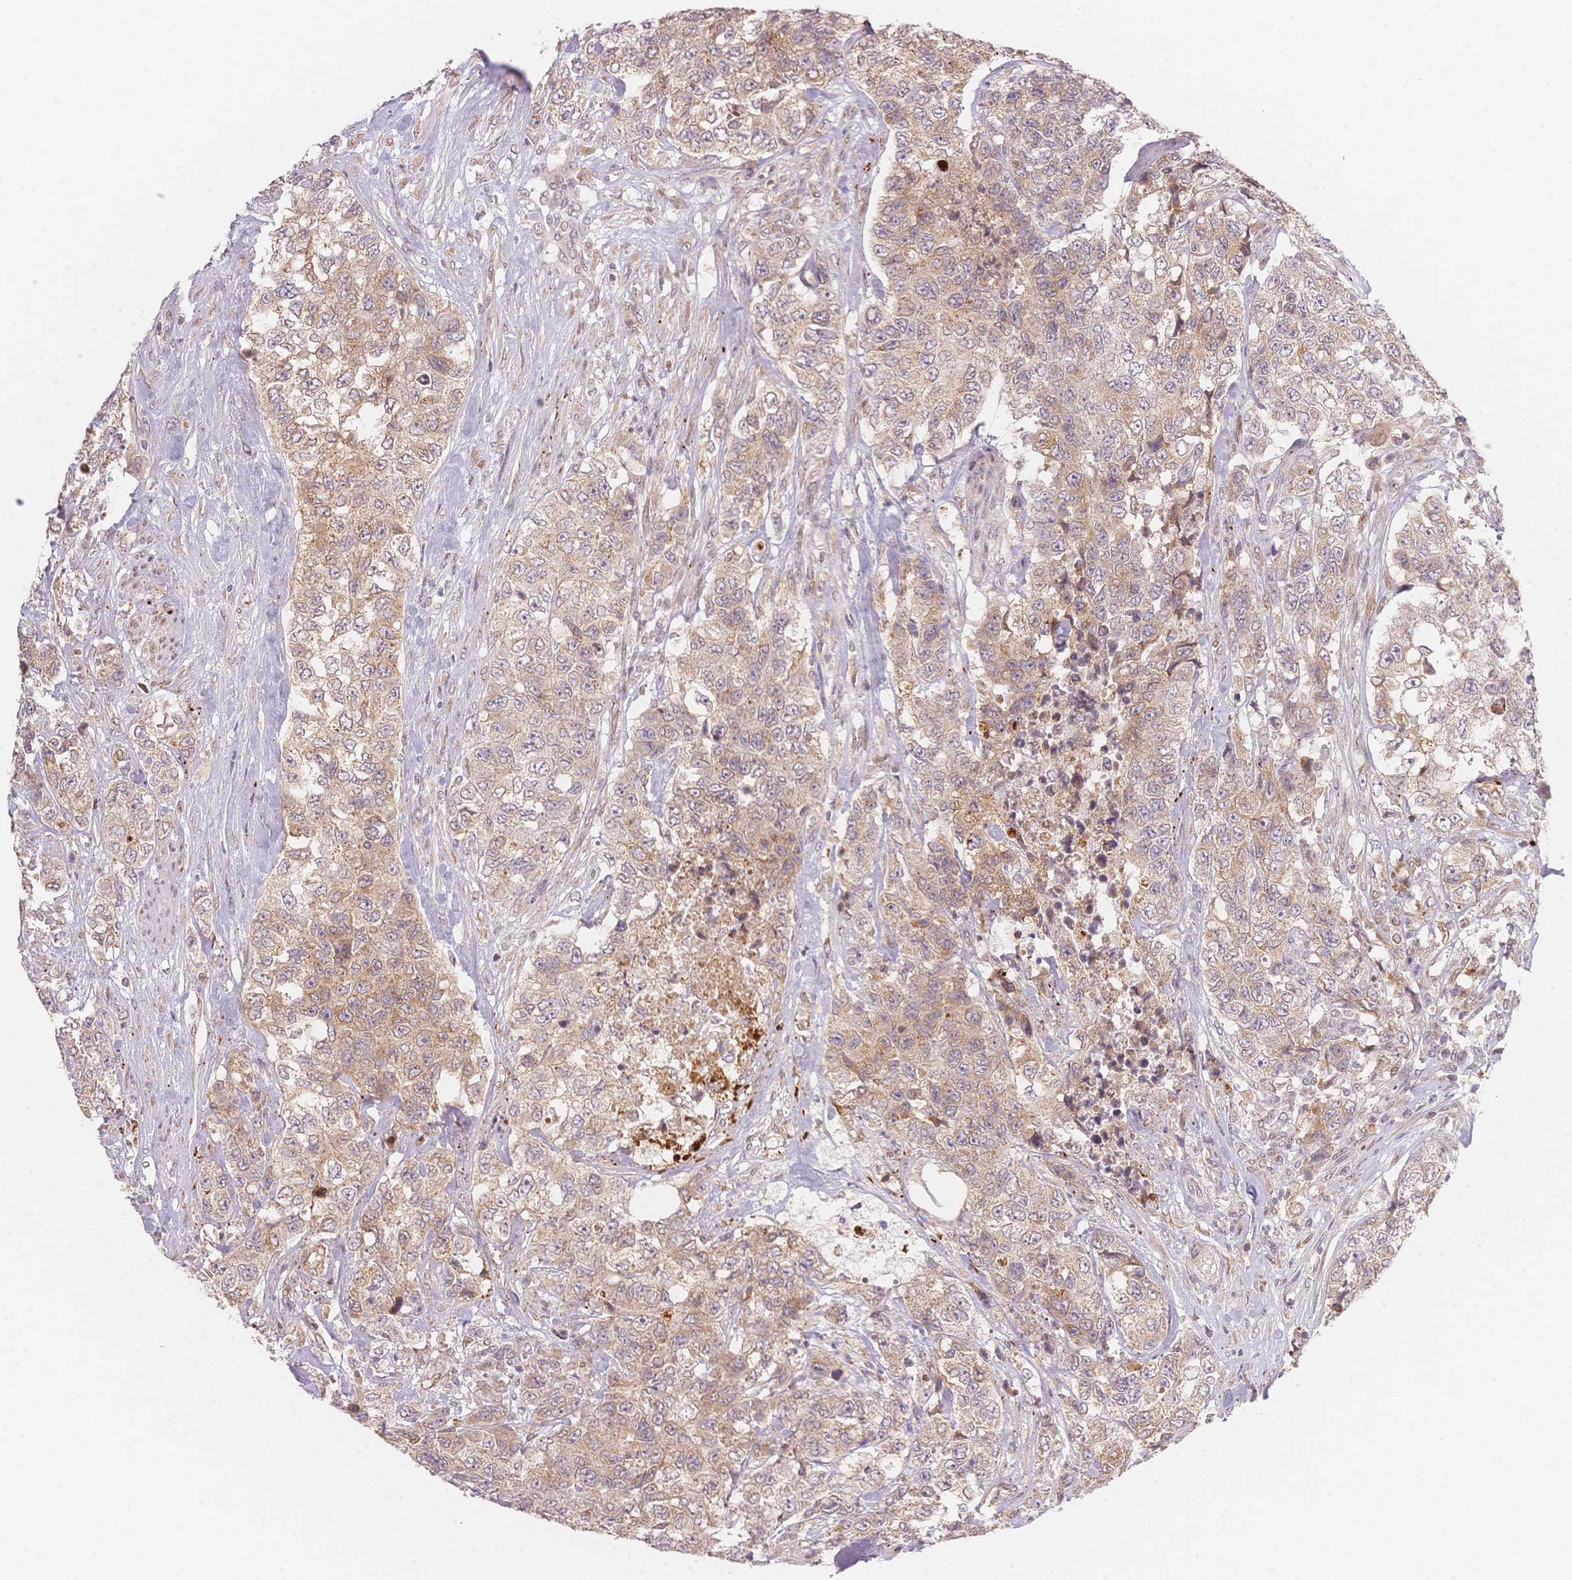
{"staining": {"intensity": "weak", "quantity": ">75%", "location": "cytoplasmic/membranous"}, "tissue": "urothelial cancer", "cell_type": "Tumor cells", "image_type": "cancer", "snomed": [{"axis": "morphology", "description": "Urothelial carcinoma, High grade"}, {"axis": "topography", "description": "Urinary bladder"}], "caption": "A photomicrograph showing weak cytoplasmic/membranous expression in approximately >75% of tumor cells in urothelial cancer, as visualized by brown immunohistochemical staining.", "gene": "STK39", "patient": {"sex": "female", "age": 78}}